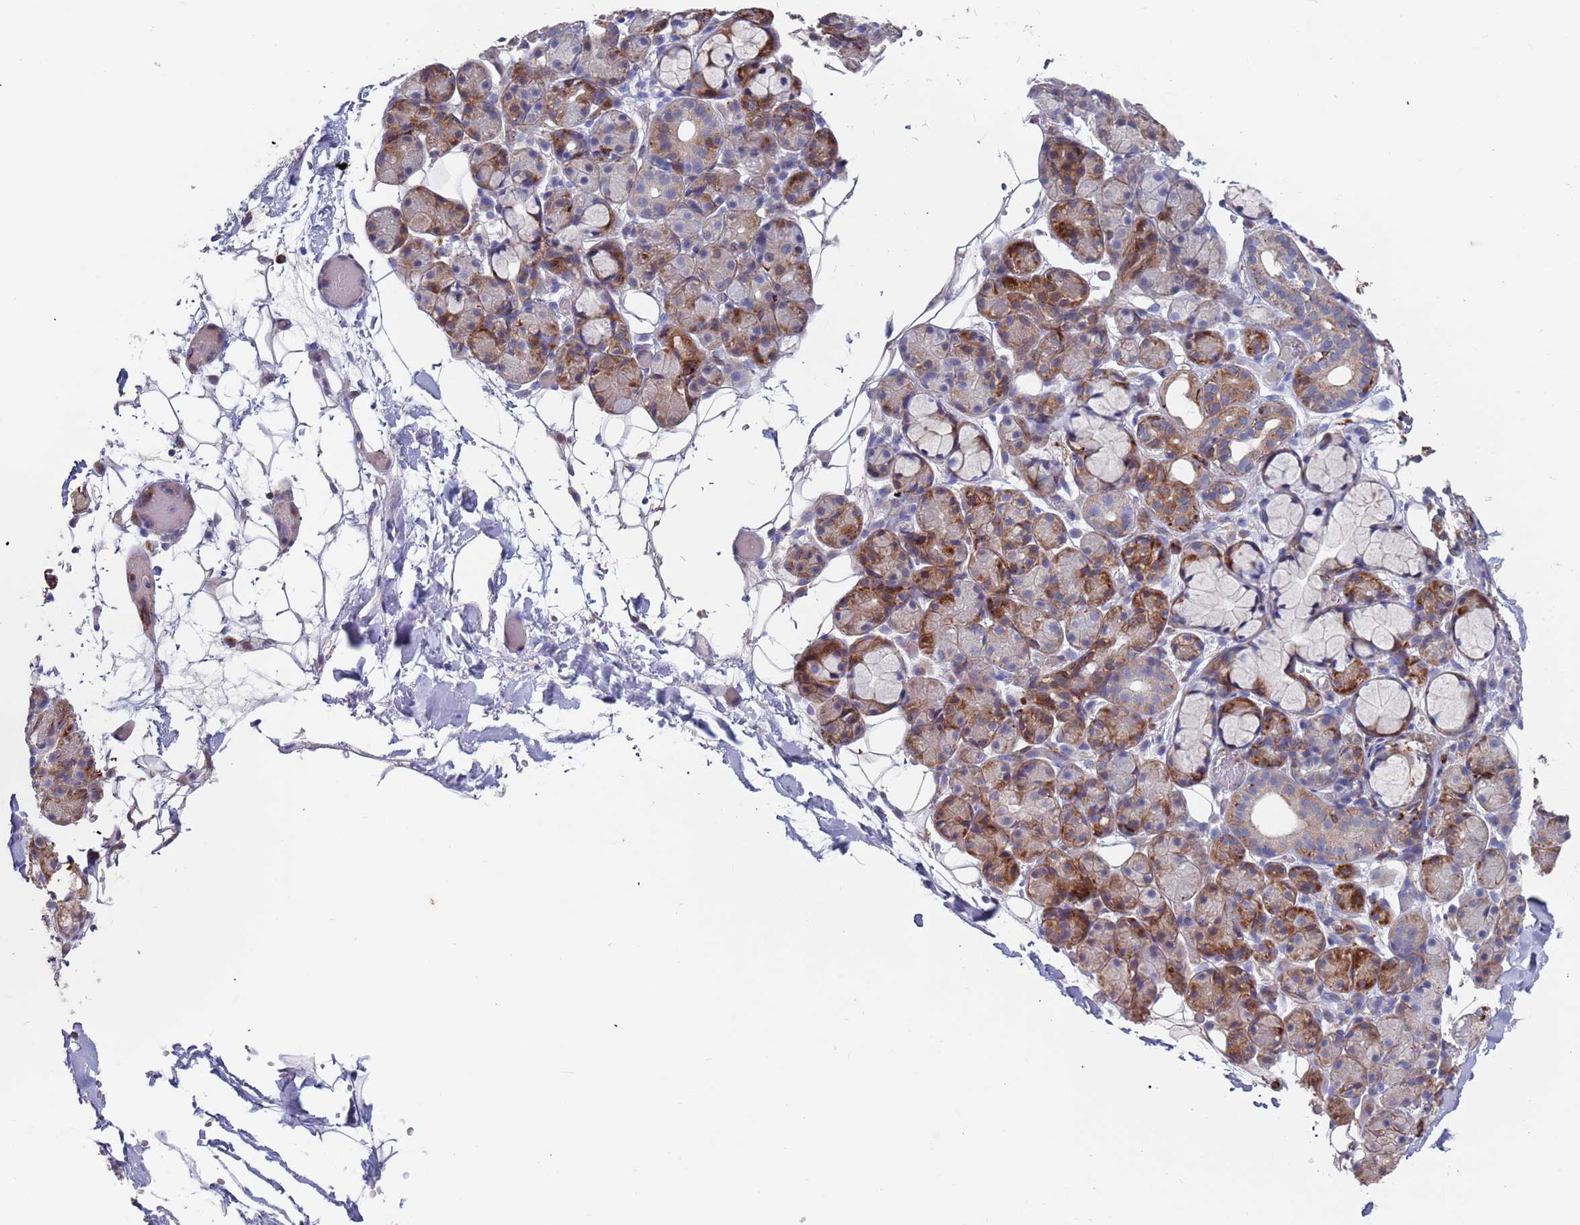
{"staining": {"intensity": "moderate", "quantity": "25%-75%", "location": "cytoplasmic/membranous"}, "tissue": "salivary gland", "cell_type": "Glandular cells", "image_type": "normal", "snomed": [{"axis": "morphology", "description": "Normal tissue, NOS"}, {"axis": "topography", "description": "Salivary gland"}], "caption": "Moderate cytoplasmic/membranous staining for a protein is present in about 25%-75% of glandular cells of benign salivary gland using immunohistochemistry.", "gene": "GREB1L", "patient": {"sex": "male", "age": 63}}